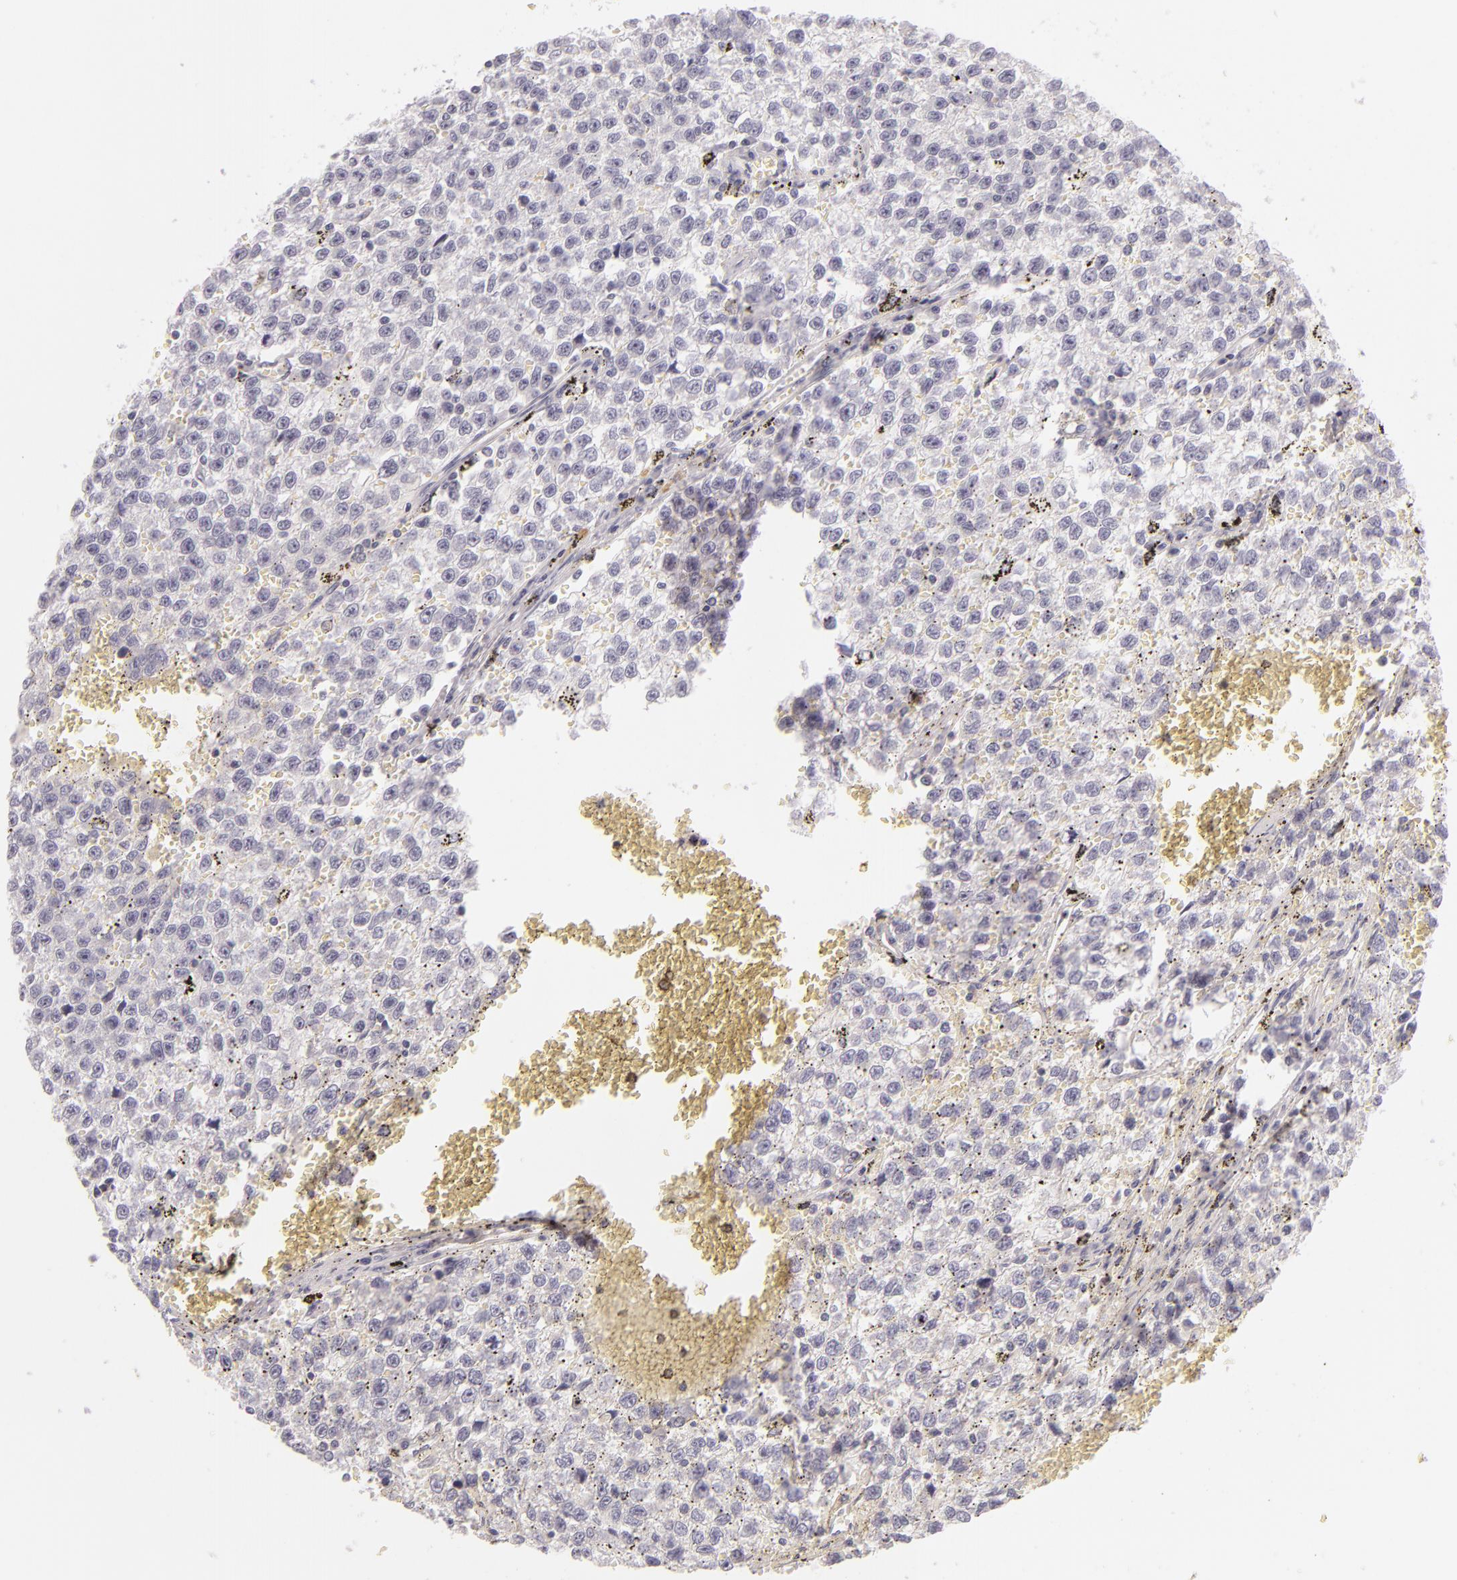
{"staining": {"intensity": "negative", "quantity": "none", "location": "none"}, "tissue": "testis cancer", "cell_type": "Tumor cells", "image_type": "cancer", "snomed": [{"axis": "morphology", "description": "Seminoma, NOS"}, {"axis": "topography", "description": "Testis"}], "caption": "Immunohistochemistry (IHC) micrograph of human testis seminoma stained for a protein (brown), which displays no positivity in tumor cells. (Brightfield microscopy of DAB (3,3'-diaminobenzidine) immunohistochemistry (IHC) at high magnification).", "gene": "FAM181A", "patient": {"sex": "male", "age": 35}}